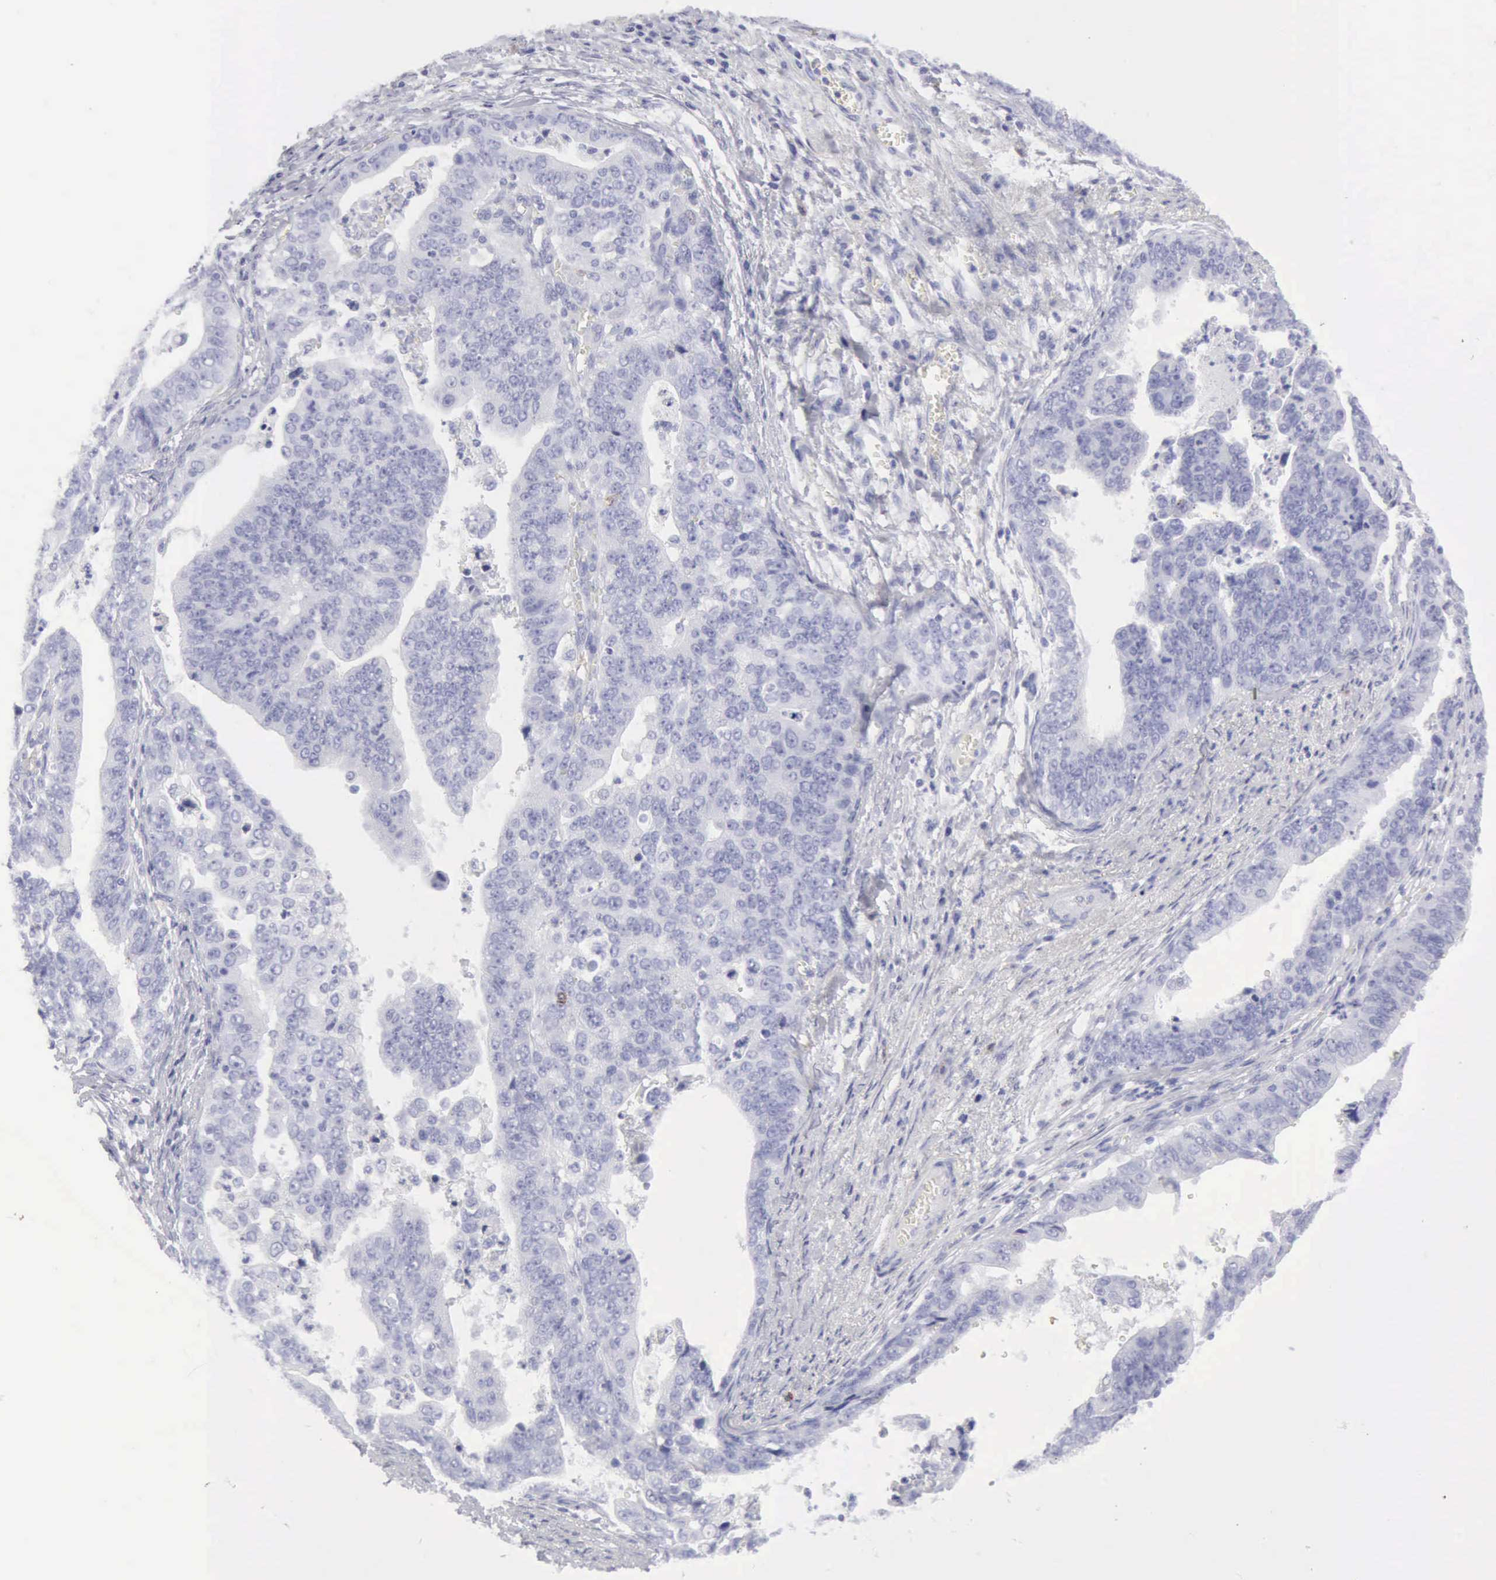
{"staining": {"intensity": "negative", "quantity": "none", "location": "none"}, "tissue": "stomach cancer", "cell_type": "Tumor cells", "image_type": "cancer", "snomed": [{"axis": "morphology", "description": "Adenocarcinoma, NOS"}, {"axis": "topography", "description": "Stomach, upper"}], "caption": "An image of human adenocarcinoma (stomach) is negative for staining in tumor cells.", "gene": "NCAM1", "patient": {"sex": "female", "age": 50}}